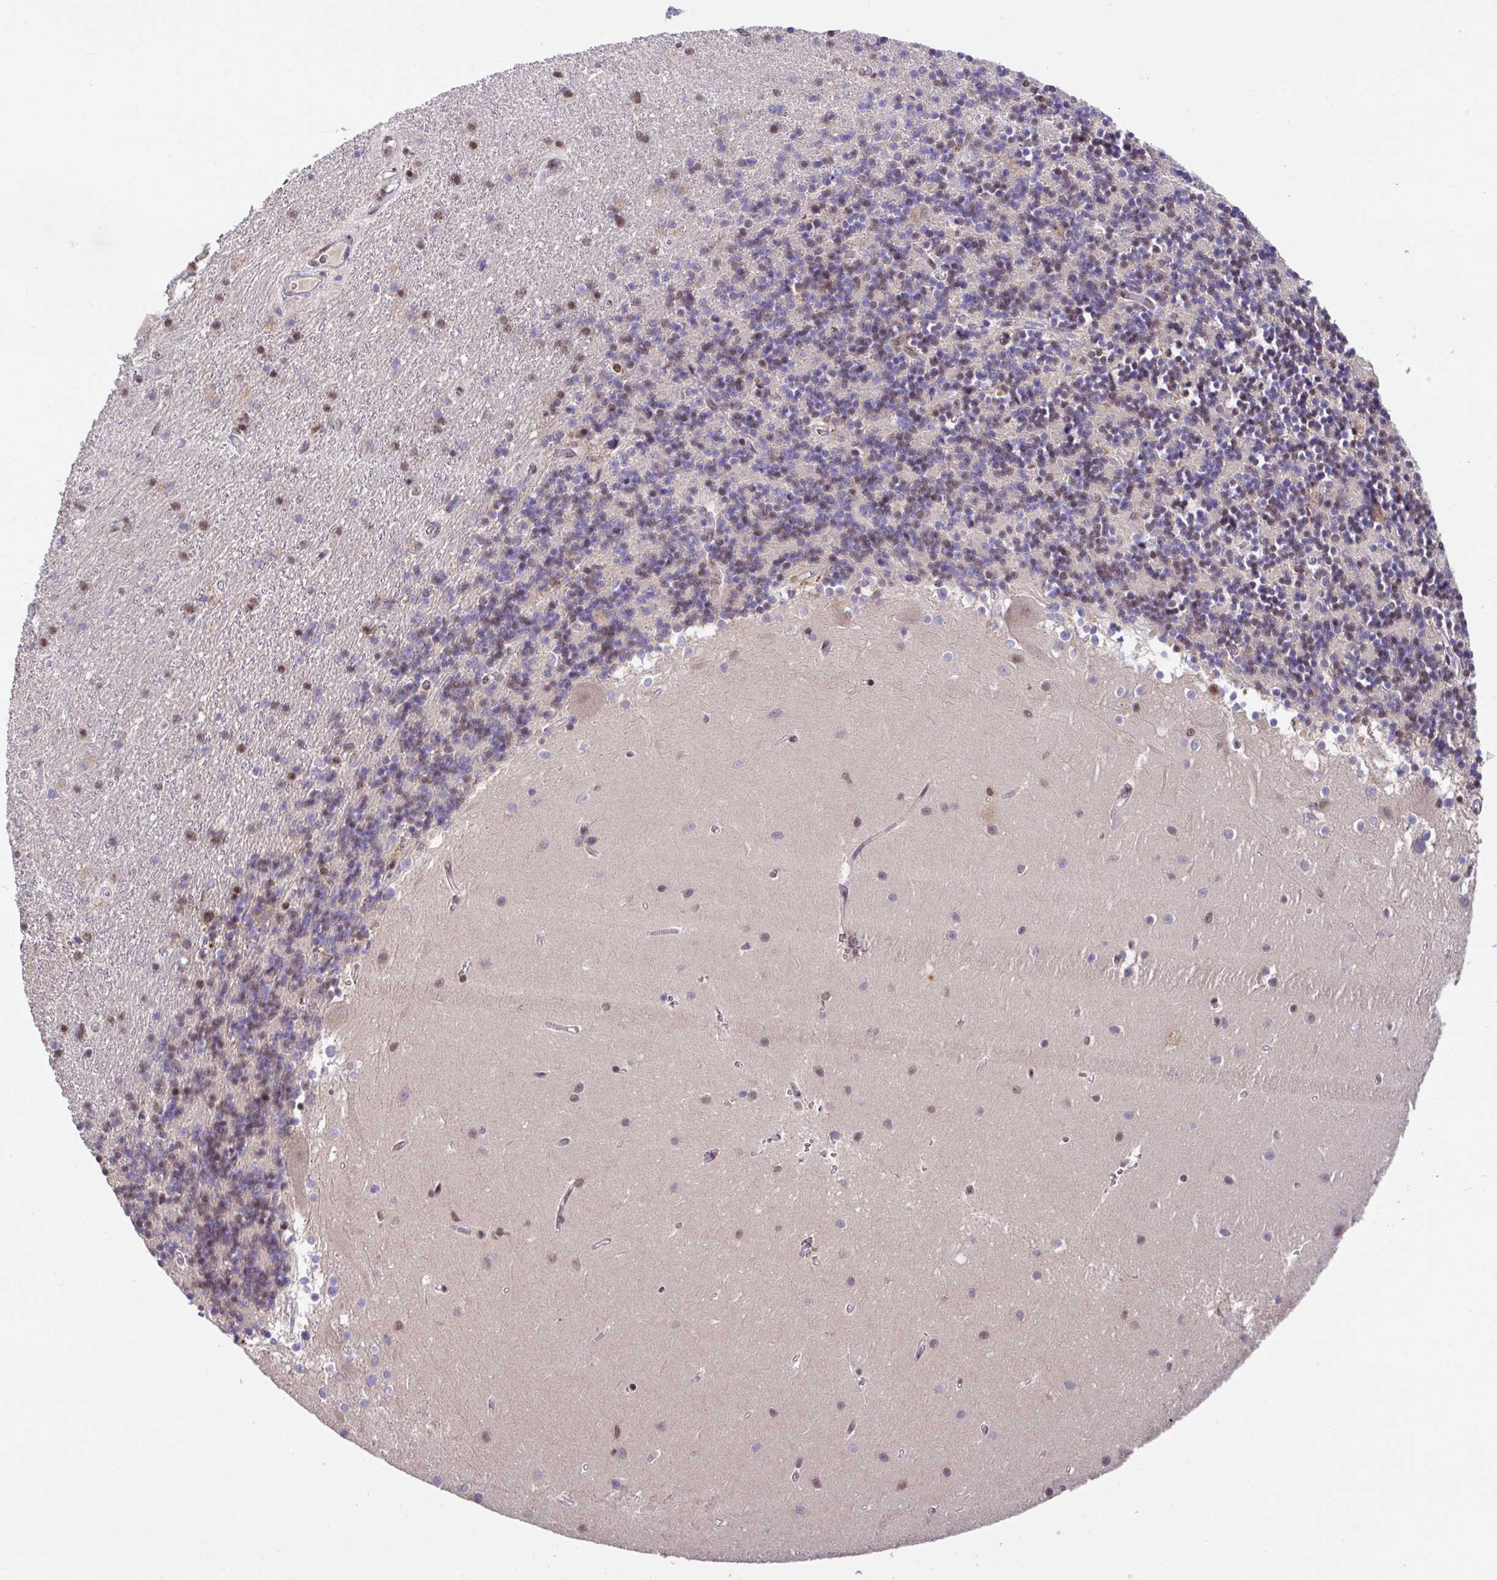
{"staining": {"intensity": "moderate", "quantity": "25%-75%", "location": "nuclear"}, "tissue": "cerebellum", "cell_type": "Cells in granular layer", "image_type": "normal", "snomed": [{"axis": "morphology", "description": "Normal tissue, NOS"}, {"axis": "topography", "description": "Cerebellum"}], "caption": "Cells in granular layer reveal medium levels of moderate nuclear expression in approximately 25%-75% of cells in normal human cerebellum. The staining is performed using DAB brown chromogen to label protein expression. The nuclei are counter-stained blue using hematoxylin.", "gene": "OR6K3", "patient": {"sex": "male", "age": 54}}